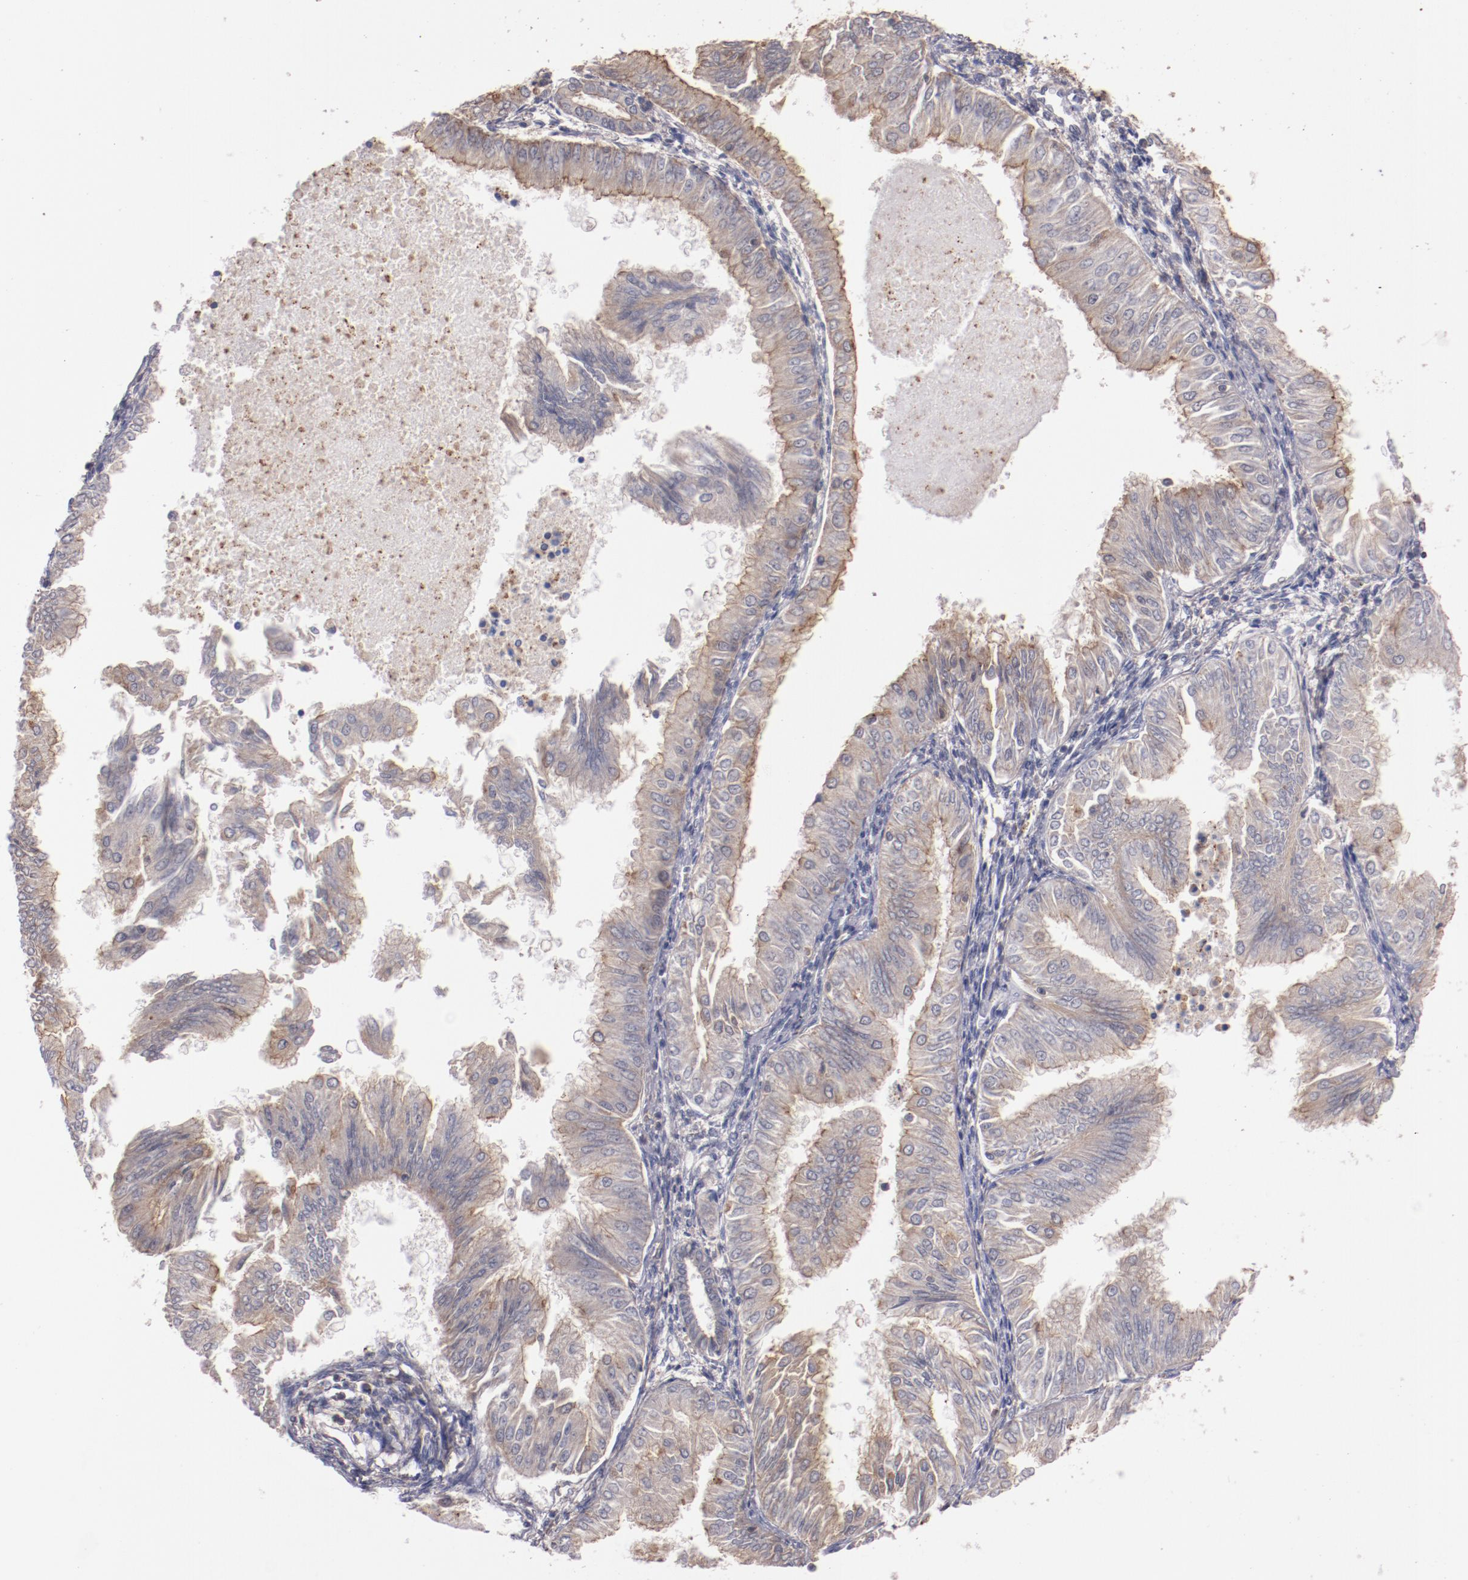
{"staining": {"intensity": "moderate", "quantity": ">75%", "location": "cytoplasmic/membranous"}, "tissue": "endometrial cancer", "cell_type": "Tumor cells", "image_type": "cancer", "snomed": [{"axis": "morphology", "description": "Adenocarcinoma, NOS"}, {"axis": "topography", "description": "Endometrium"}], "caption": "This photomicrograph shows endometrial adenocarcinoma stained with IHC to label a protein in brown. The cytoplasmic/membranous of tumor cells show moderate positivity for the protein. Nuclei are counter-stained blue.", "gene": "SYP", "patient": {"sex": "female", "age": 53}}